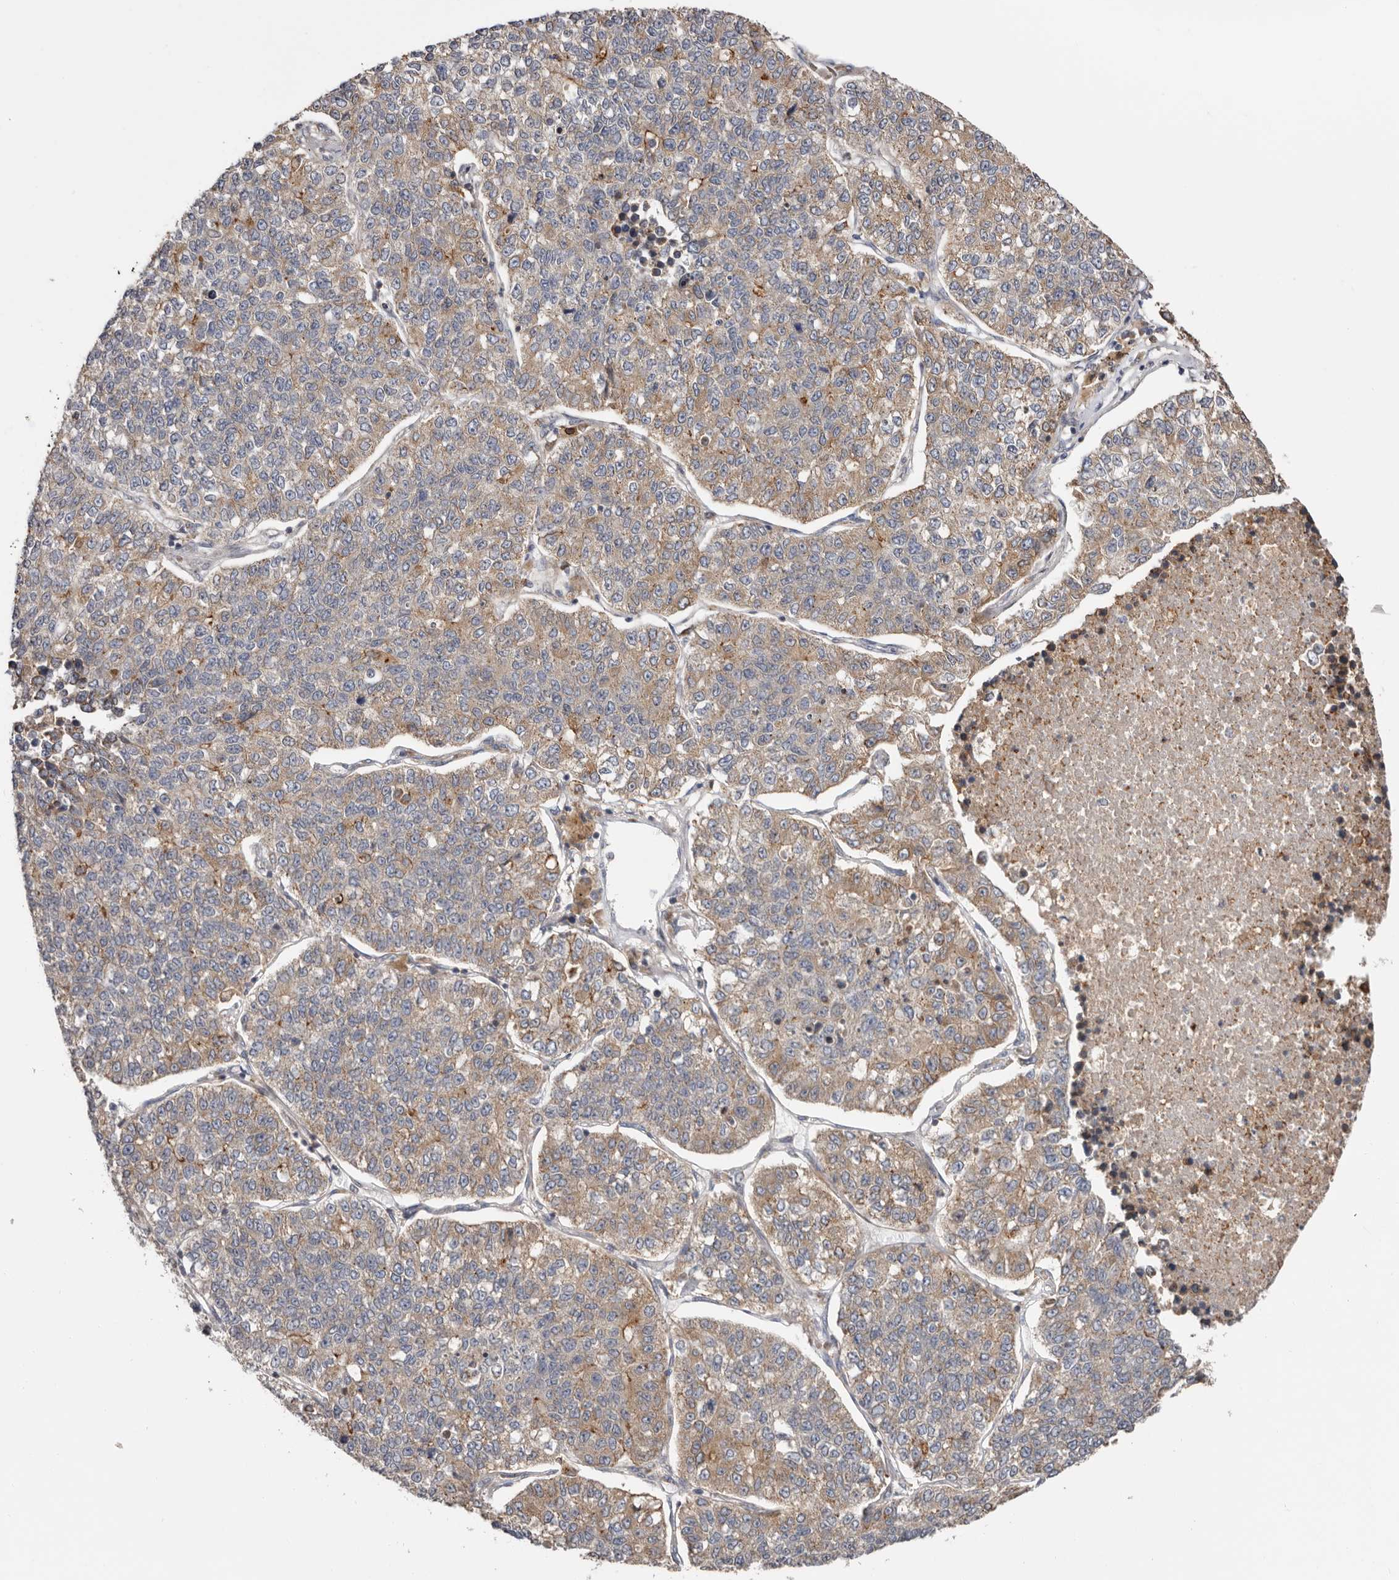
{"staining": {"intensity": "weak", "quantity": "25%-75%", "location": "cytoplasmic/membranous"}, "tissue": "lung cancer", "cell_type": "Tumor cells", "image_type": "cancer", "snomed": [{"axis": "morphology", "description": "Adenocarcinoma, NOS"}, {"axis": "topography", "description": "Lung"}], "caption": "This is an image of immunohistochemistry (IHC) staining of lung cancer (adenocarcinoma), which shows weak positivity in the cytoplasmic/membranous of tumor cells.", "gene": "TMUB1", "patient": {"sex": "male", "age": 49}}